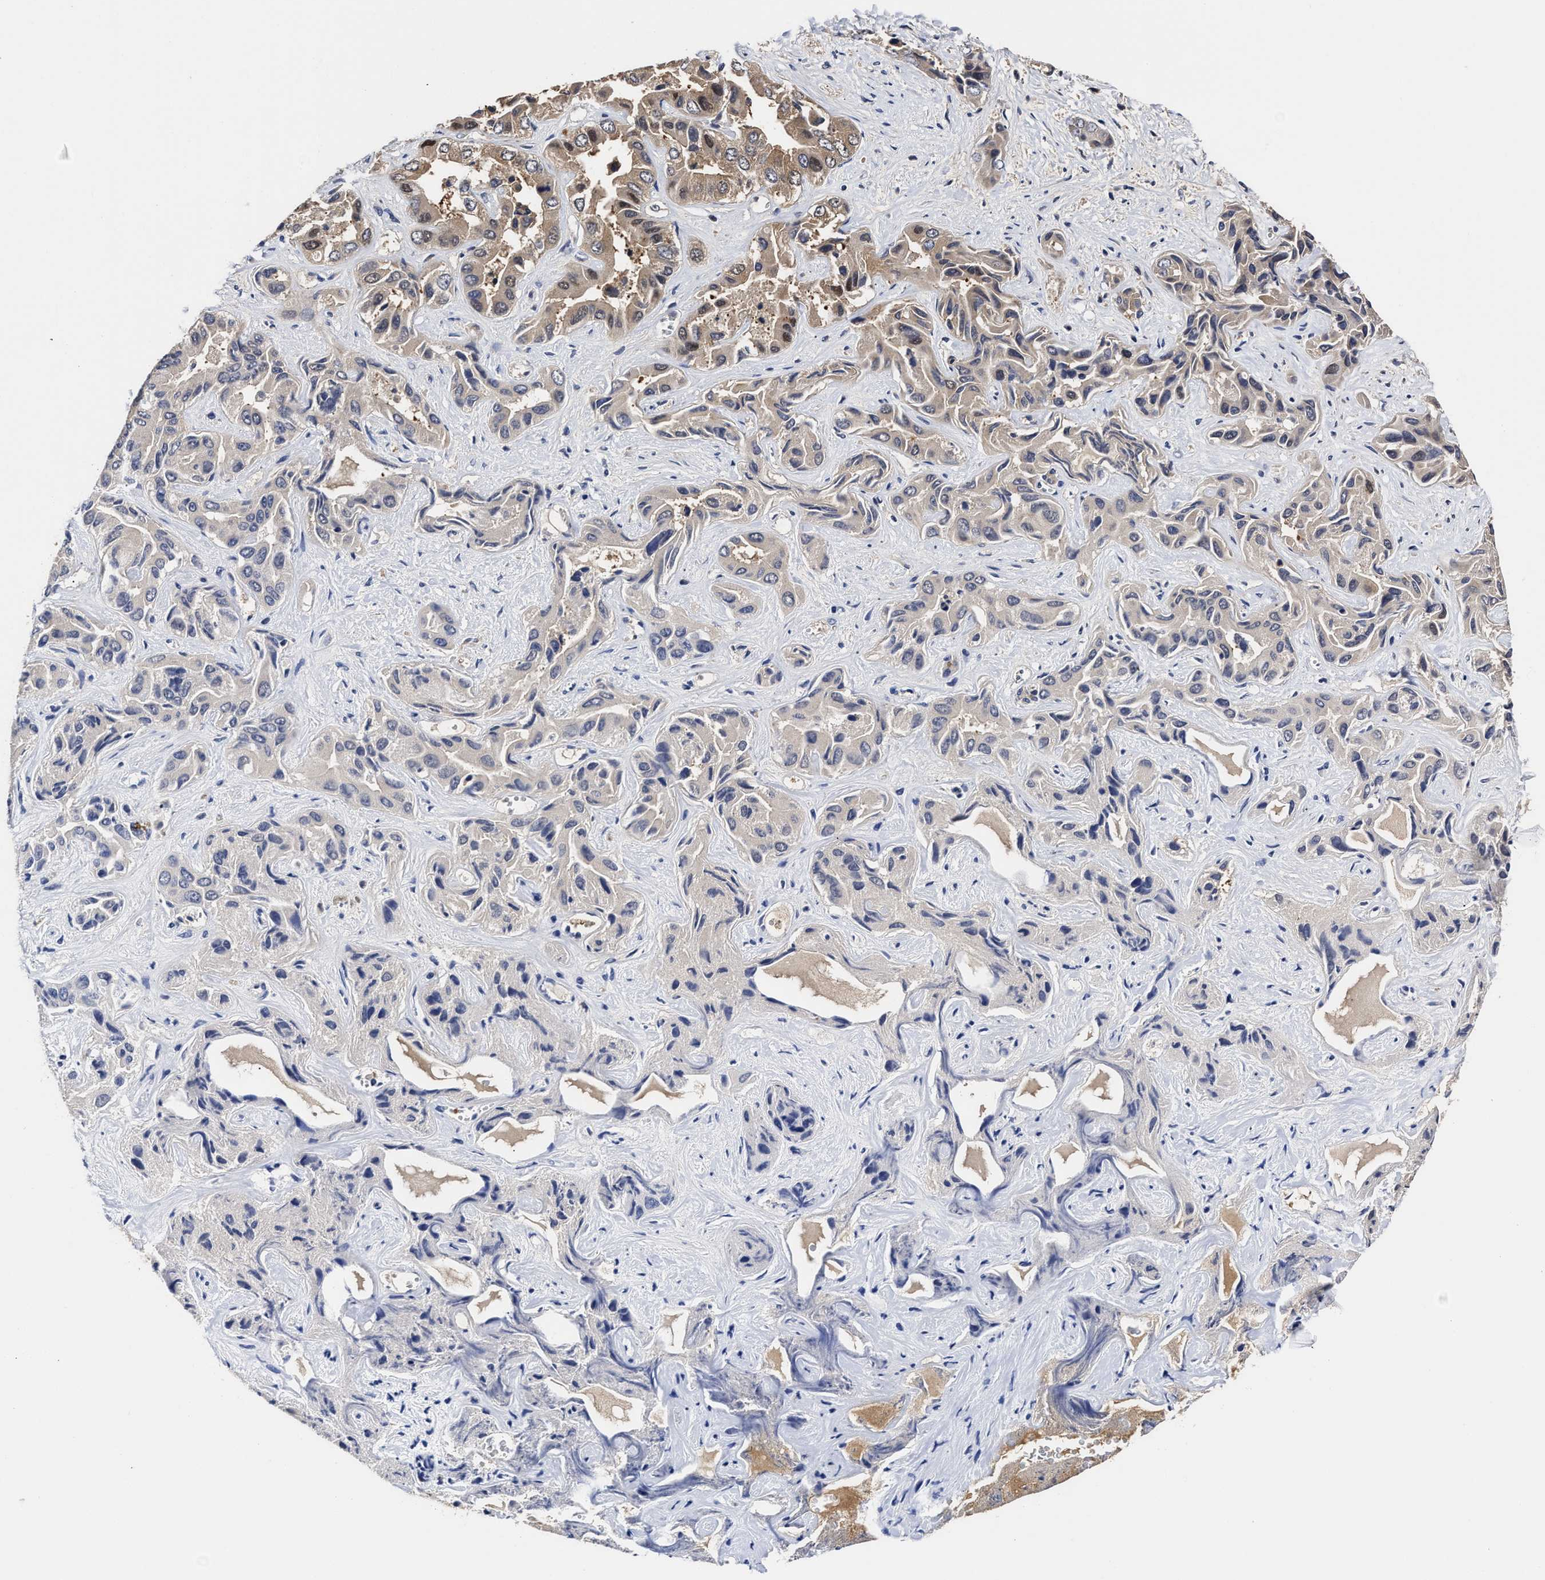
{"staining": {"intensity": "weak", "quantity": "<25%", "location": "cytoplasmic/membranous"}, "tissue": "liver cancer", "cell_type": "Tumor cells", "image_type": "cancer", "snomed": [{"axis": "morphology", "description": "Cholangiocarcinoma"}, {"axis": "topography", "description": "Liver"}], "caption": "An IHC histopathology image of liver cholangiocarcinoma is shown. There is no staining in tumor cells of liver cholangiocarcinoma. (Brightfield microscopy of DAB (3,3'-diaminobenzidine) immunohistochemistry at high magnification).", "gene": "SOCS5", "patient": {"sex": "female", "age": 52}}